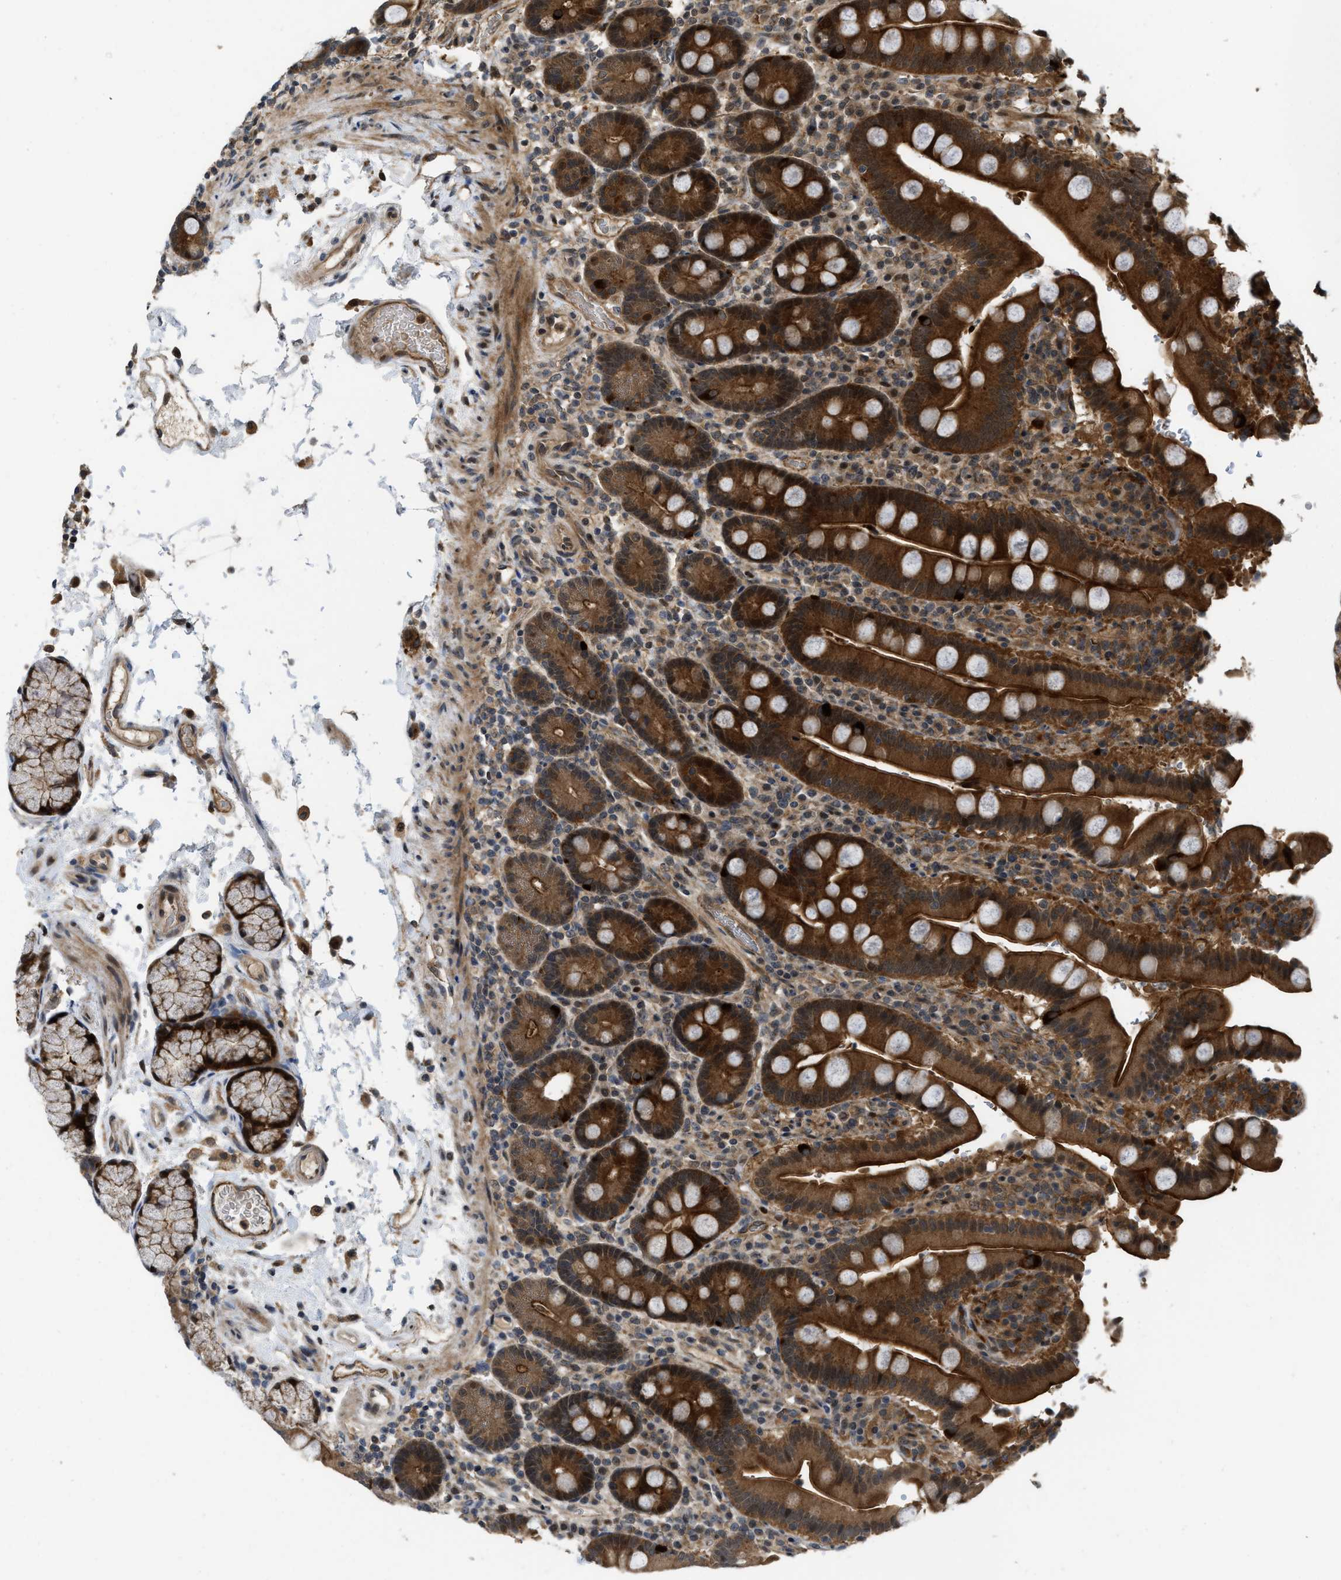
{"staining": {"intensity": "strong", "quantity": ">75%", "location": "cytoplasmic/membranous"}, "tissue": "duodenum", "cell_type": "Glandular cells", "image_type": "normal", "snomed": [{"axis": "morphology", "description": "Normal tissue, NOS"}, {"axis": "topography", "description": "Small intestine, NOS"}], "caption": "The immunohistochemical stain labels strong cytoplasmic/membranous positivity in glandular cells of unremarkable duodenum.", "gene": "DNAJC28", "patient": {"sex": "female", "age": 71}}